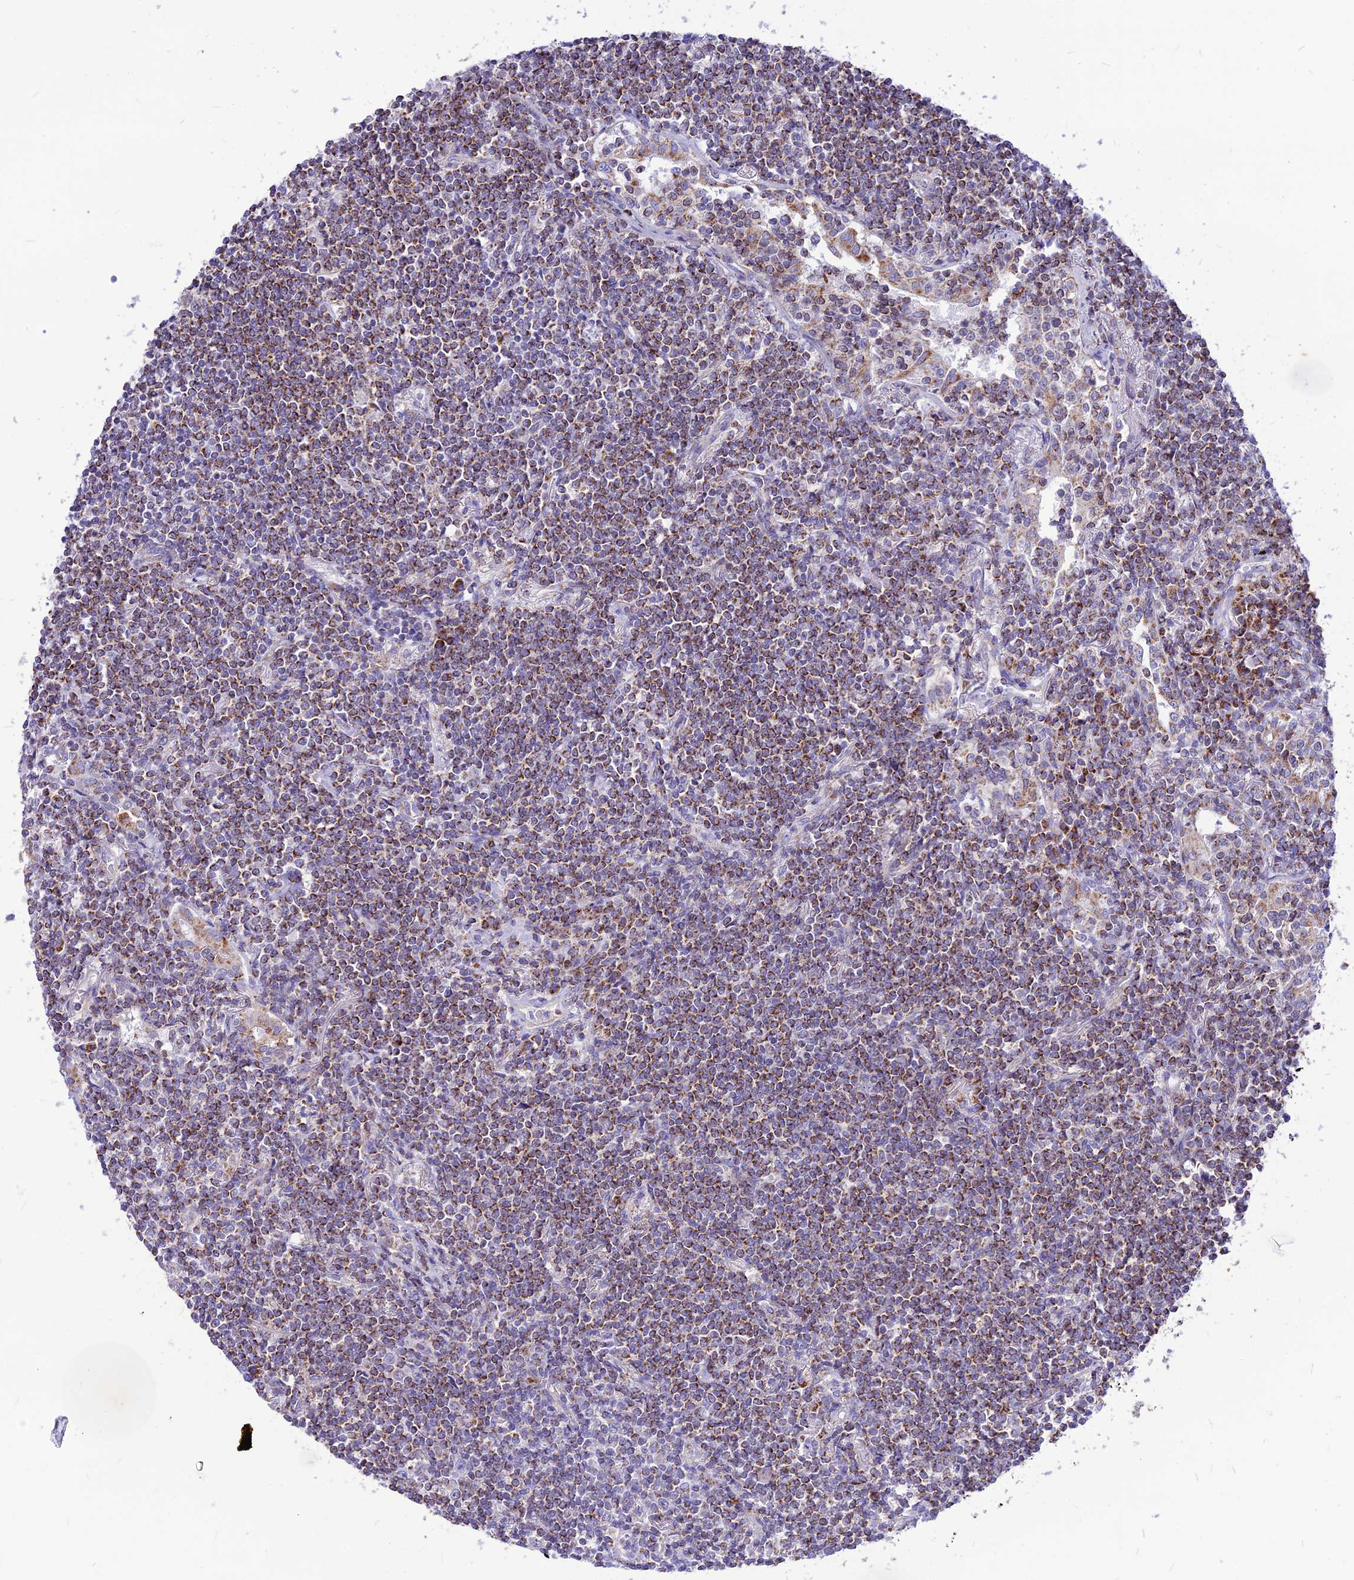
{"staining": {"intensity": "moderate", "quantity": ">75%", "location": "cytoplasmic/membranous"}, "tissue": "lymphoma", "cell_type": "Tumor cells", "image_type": "cancer", "snomed": [{"axis": "morphology", "description": "Malignant lymphoma, non-Hodgkin's type, Low grade"}, {"axis": "topography", "description": "Lung"}], "caption": "Malignant lymphoma, non-Hodgkin's type (low-grade) stained for a protein (brown) exhibits moderate cytoplasmic/membranous positive positivity in approximately >75% of tumor cells.", "gene": "ECI1", "patient": {"sex": "female", "age": 71}}